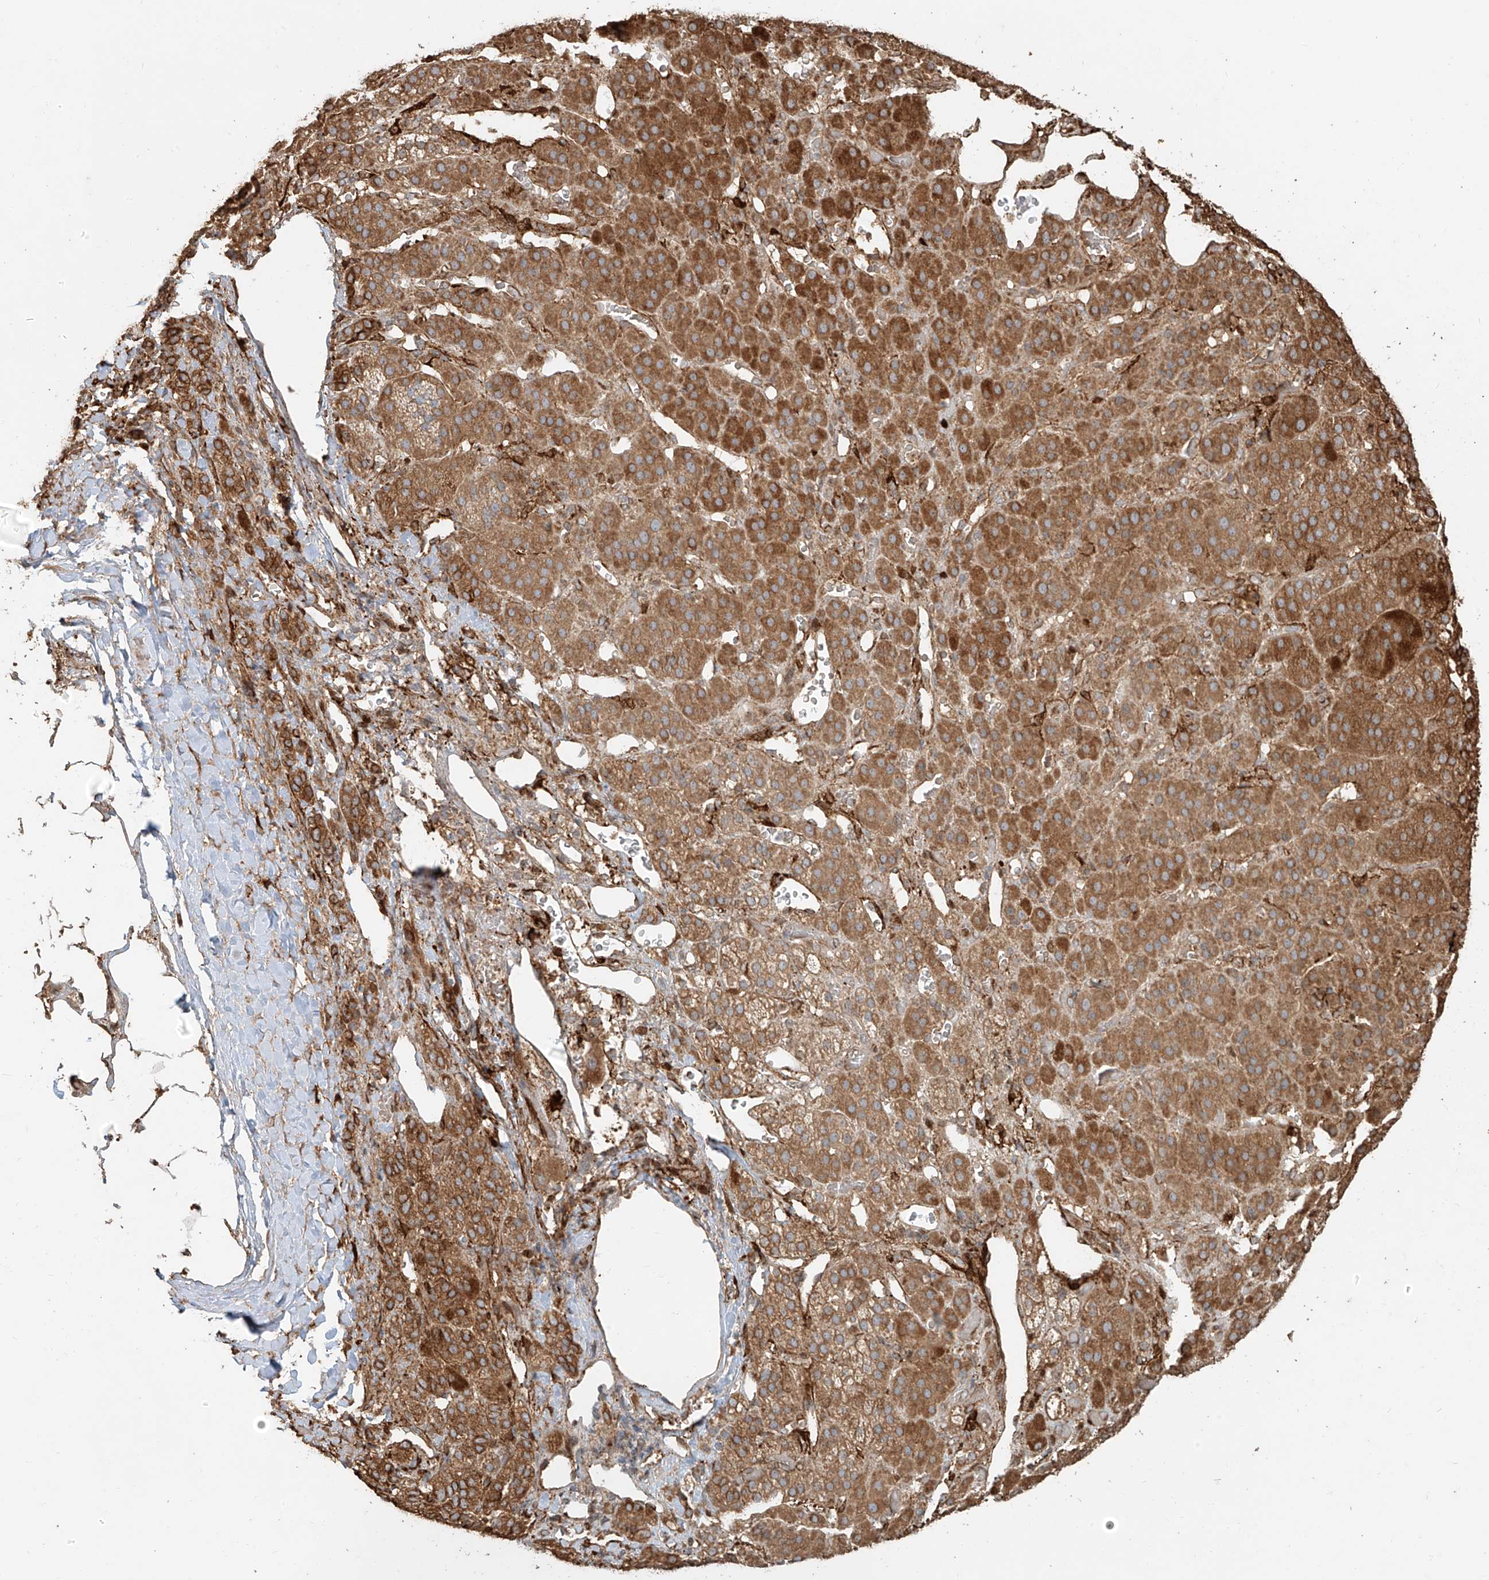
{"staining": {"intensity": "moderate", "quantity": ">75%", "location": "cytoplasmic/membranous"}, "tissue": "adrenal gland", "cell_type": "Glandular cells", "image_type": "normal", "snomed": [{"axis": "morphology", "description": "Normal tissue, NOS"}, {"axis": "topography", "description": "Adrenal gland"}], "caption": "Moderate cytoplasmic/membranous positivity for a protein is appreciated in about >75% of glandular cells of normal adrenal gland using immunohistochemistry.", "gene": "EFNB1", "patient": {"sex": "male", "age": 57}}